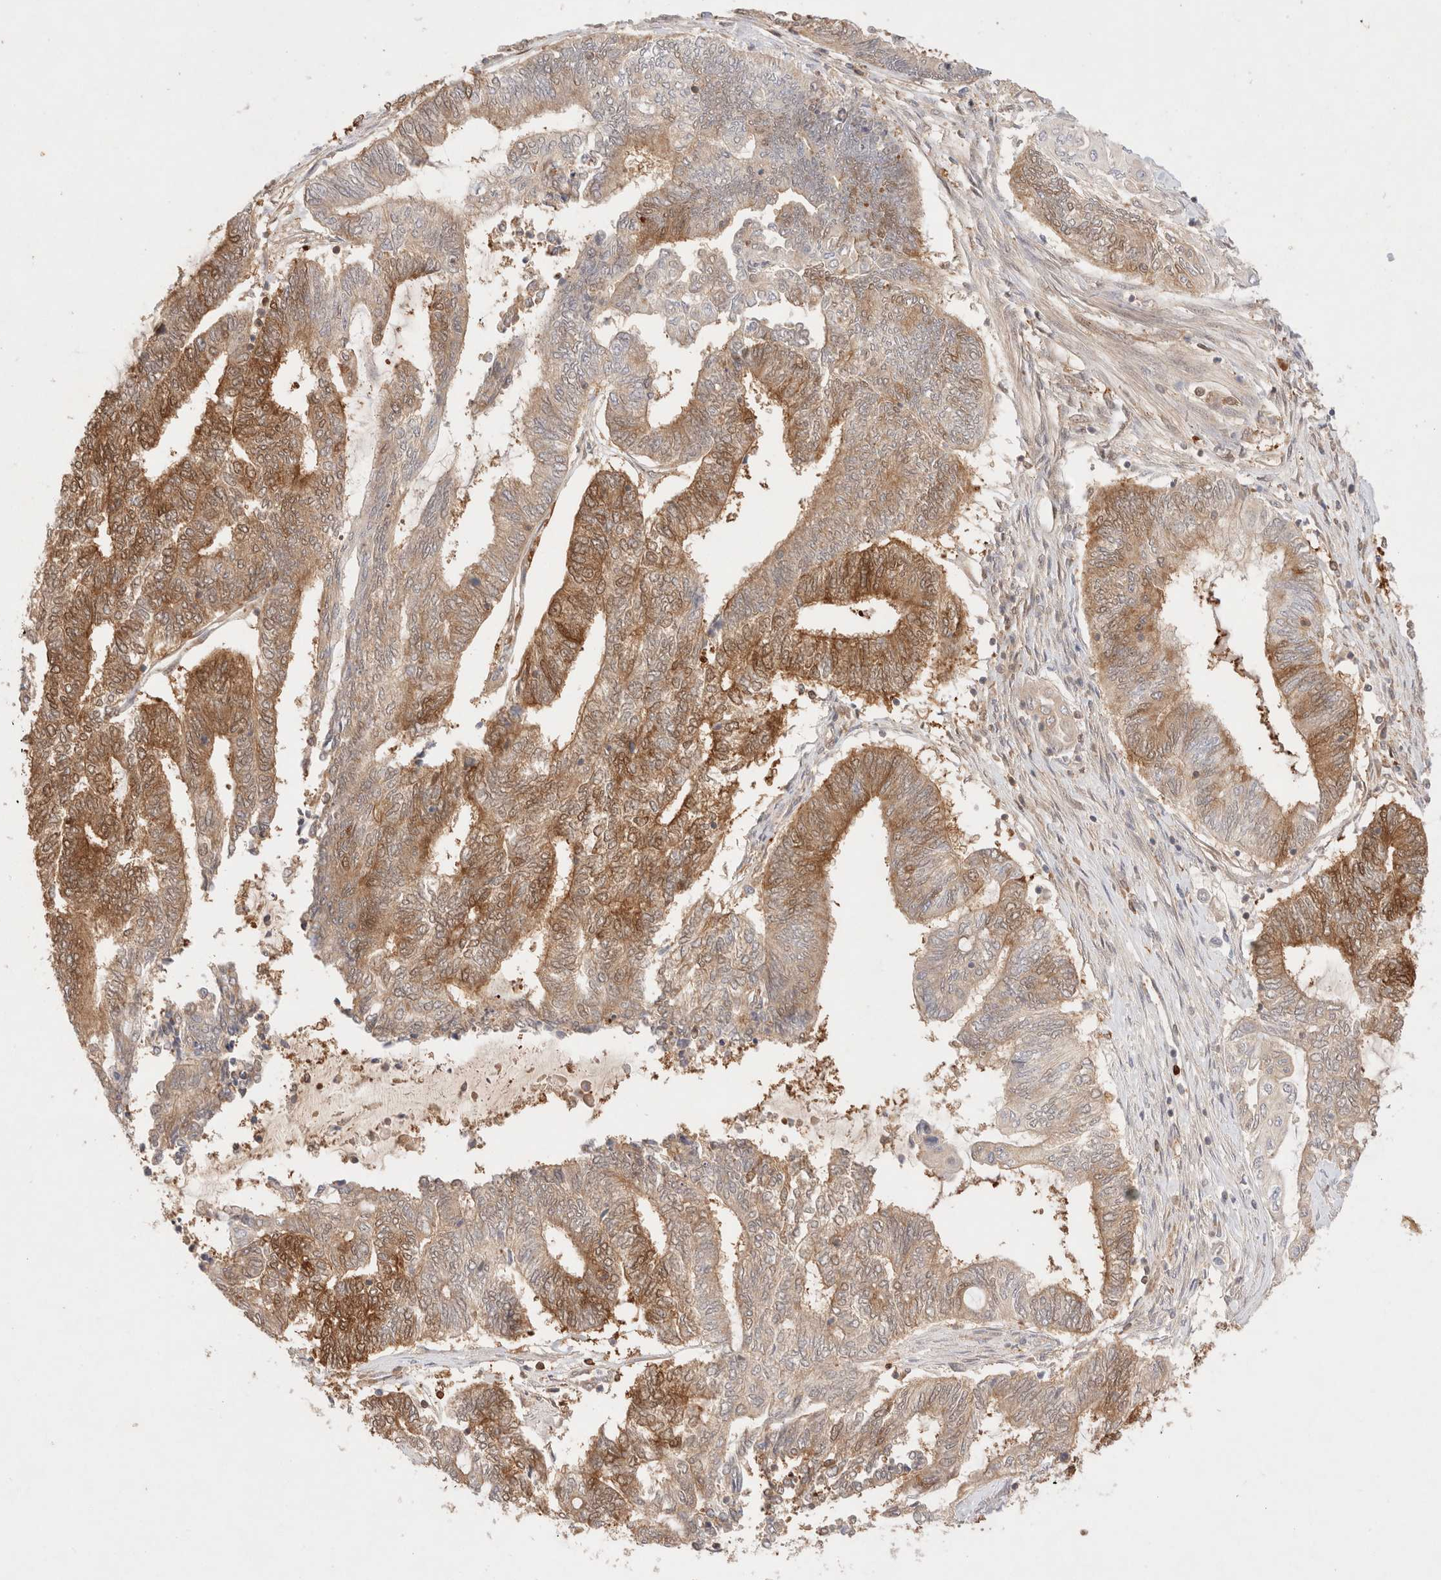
{"staining": {"intensity": "moderate", "quantity": ">75%", "location": "cytoplasmic/membranous"}, "tissue": "endometrial cancer", "cell_type": "Tumor cells", "image_type": "cancer", "snomed": [{"axis": "morphology", "description": "Adenocarcinoma, NOS"}, {"axis": "topography", "description": "Uterus"}, {"axis": "topography", "description": "Endometrium"}], "caption": "Tumor cells display moderate cytoplasmic/membranous expression in approximately >75% of cells in endometrial cancer (adenocarcinoma).", "gene": "STARD10", "patient": {"sex": "female", "age": 70}}